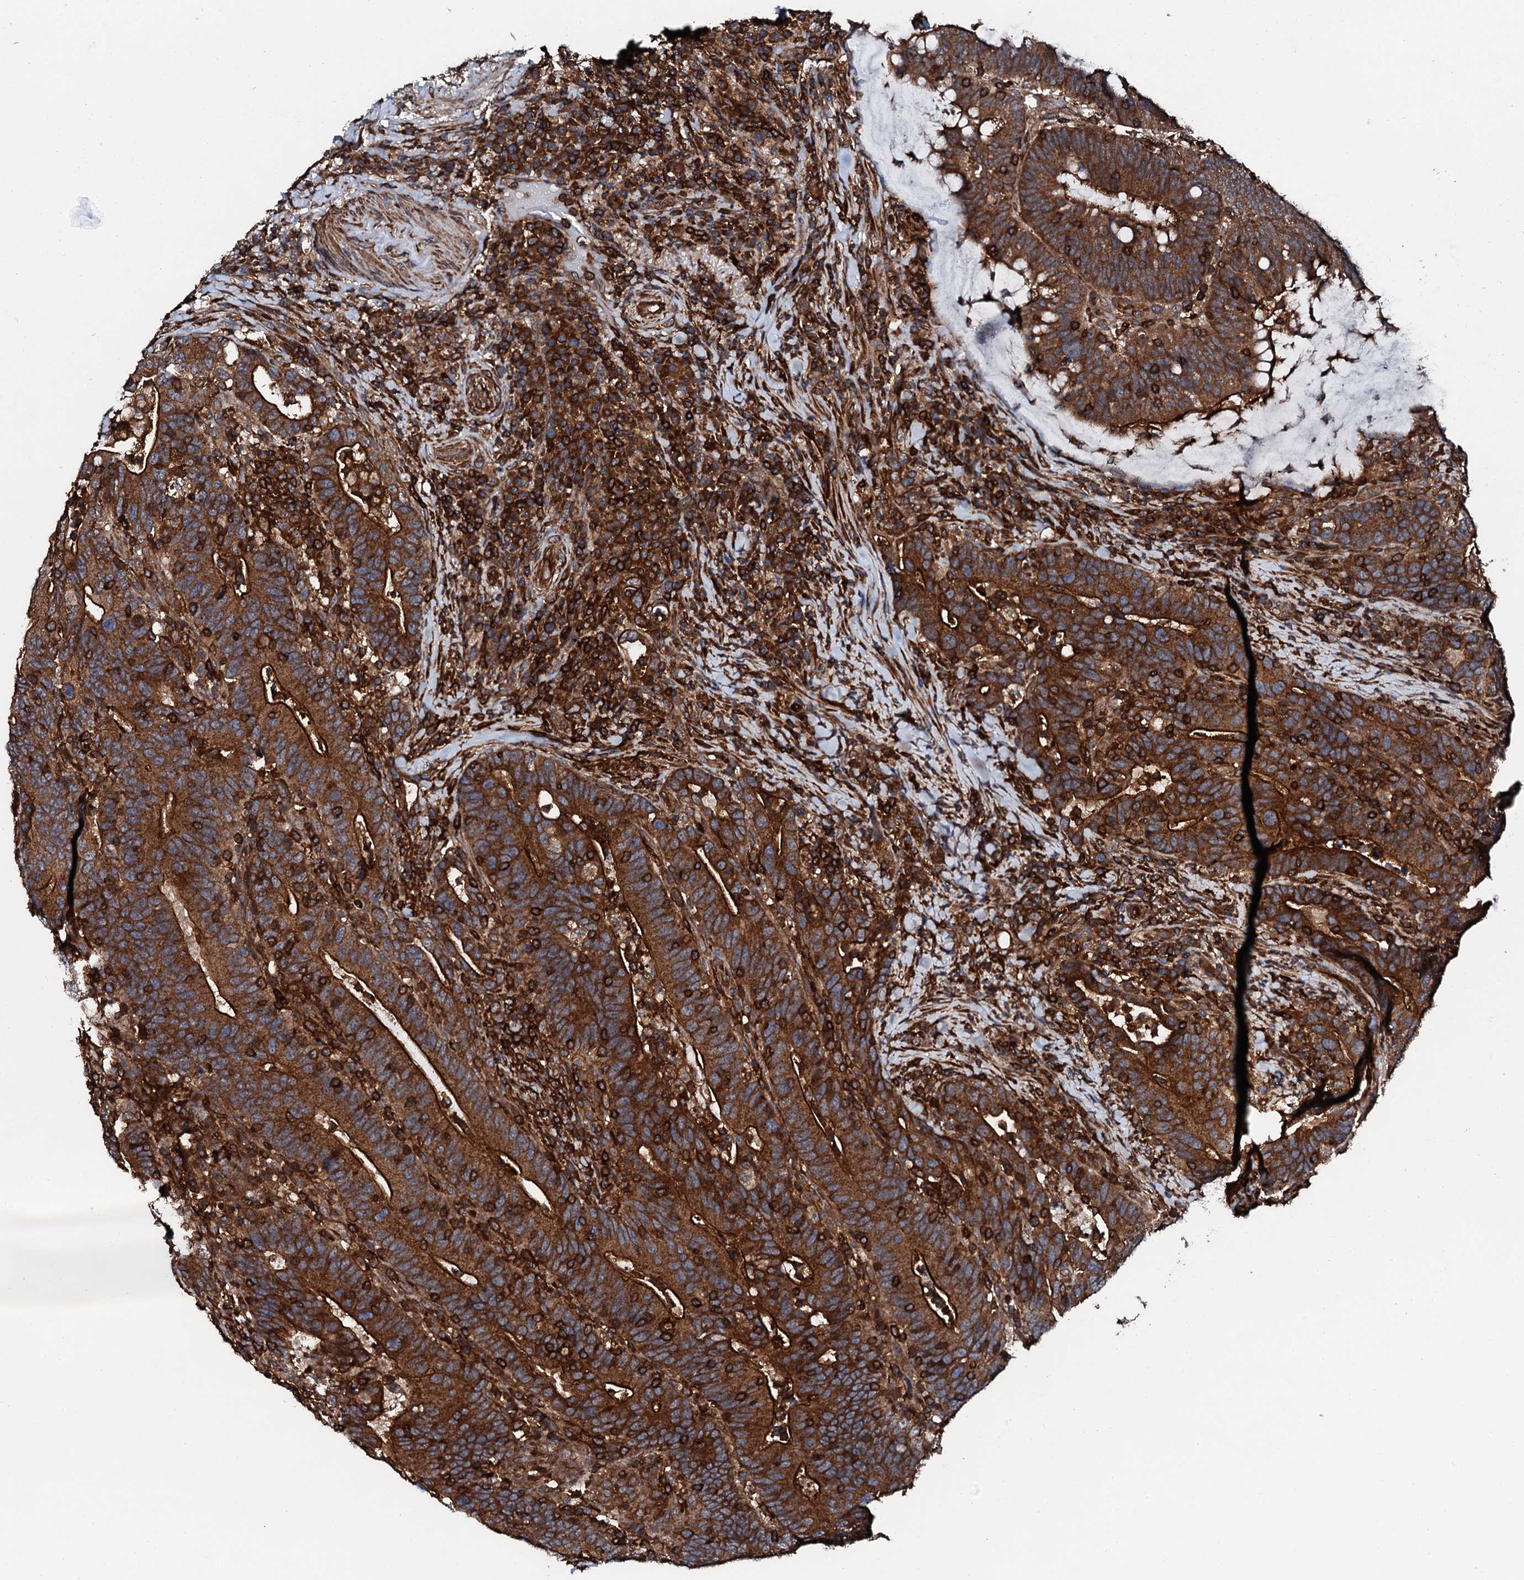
{"staining": {"intensity": "strong", "quantity": ">75%", "location": "cytoplasmic/membranous"}, "tissue": "colorectal cancer", "cell_type": "Tumor cells", "image_type": "cancer", "snomed": [{"axis": "morphology", "description": "Adenocarcinoma, NOS"}, {"axis": "topography", "description": "Colon"}], "caption": "A brown stain highlights strong cytoplasmic/membranous expression of a protein in adenocarcinoma (colorectal) tumor cells.", "gene": "EDC4", "patient": {"sex": "female", "age": 66}}